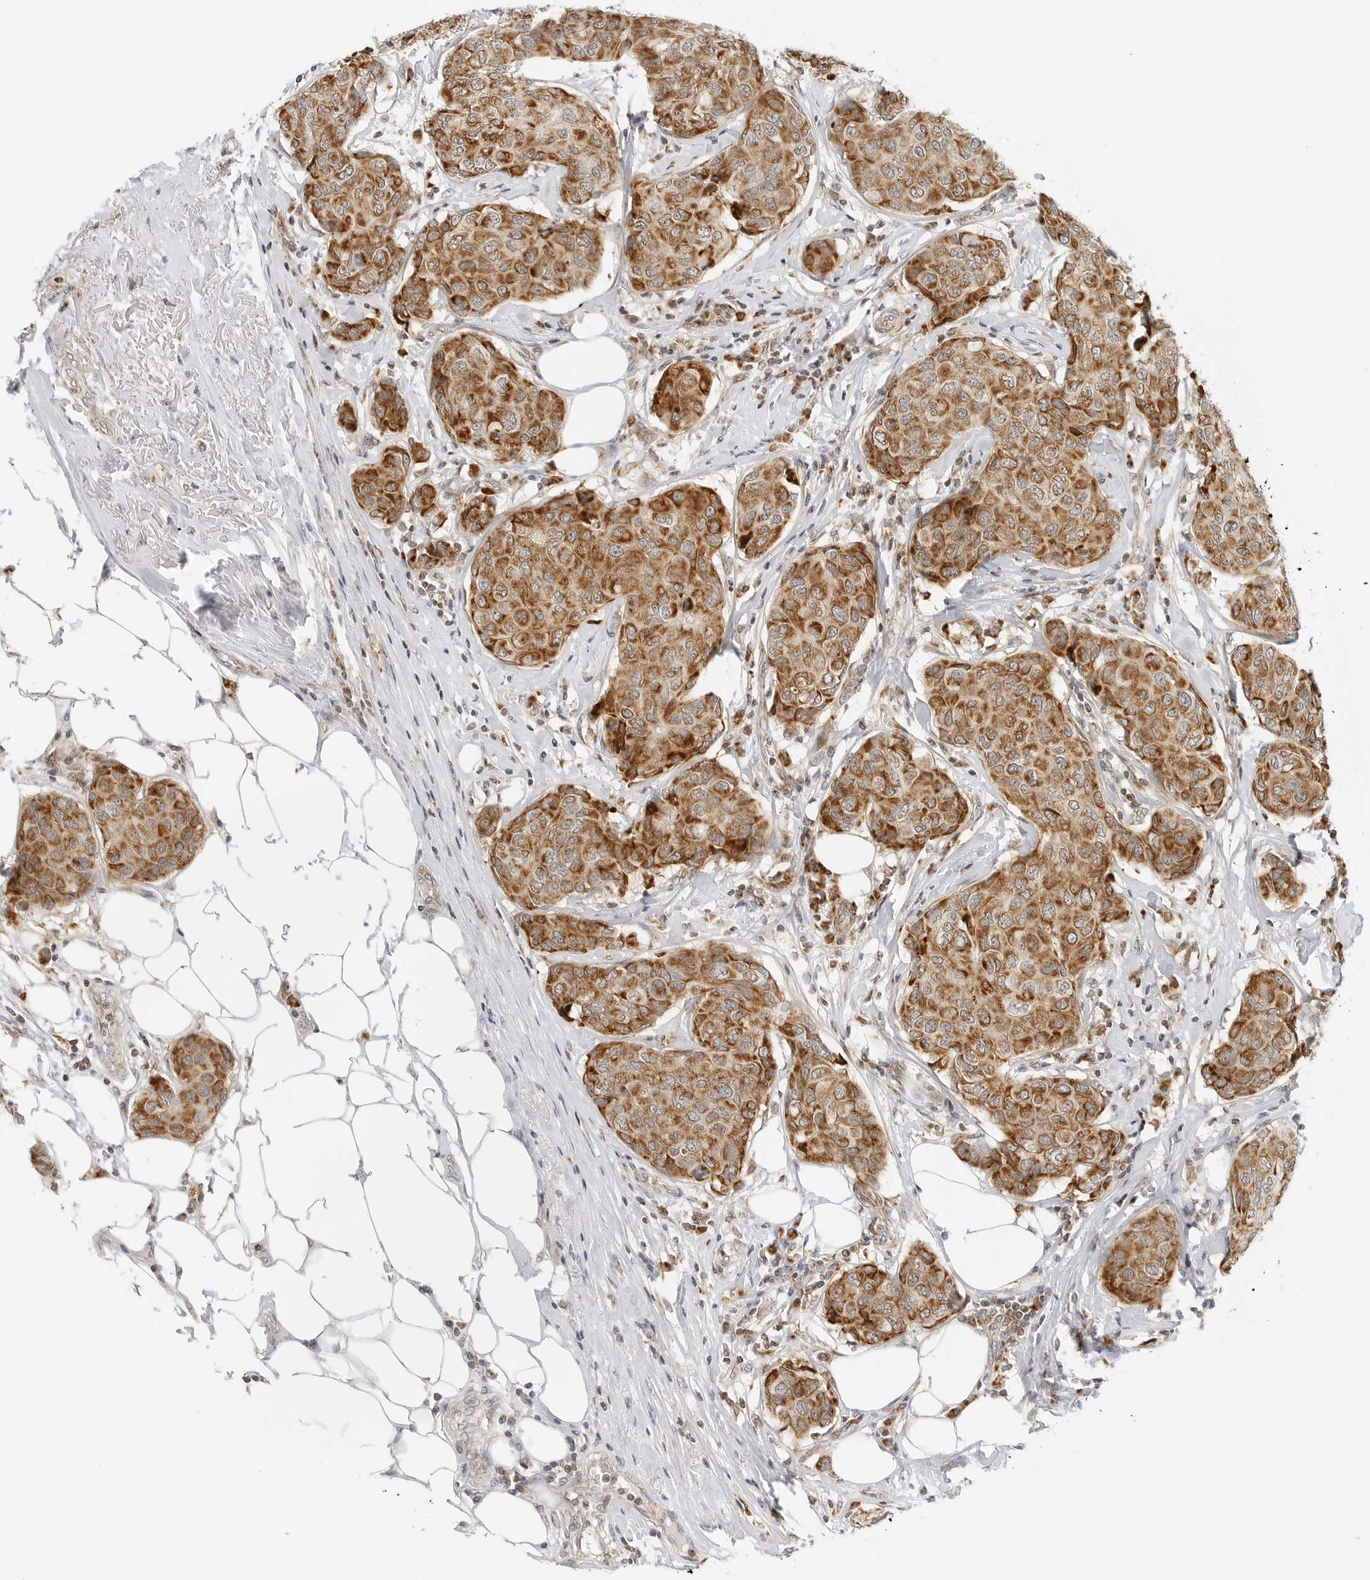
{"staining": {"intensity": "moderate", "quantity": ">75%", "location": "cytoplasmic/membranous"}, "tissue": "breast cancer", "cell_type": "Tumor cells", "image_type": "cancer", "snomed": [{"axis": "morphology", "description": "Duct carcinoma"}, {"axis": "topography", "description": "Breast"}], "caption": "The immunohistochemical stain shows moderate cytoplasmic/membranous expression in tumor cells of breast cancer tissue.", "gene": "DYRK4", "patient": {"sex": "female", "age": 80}}